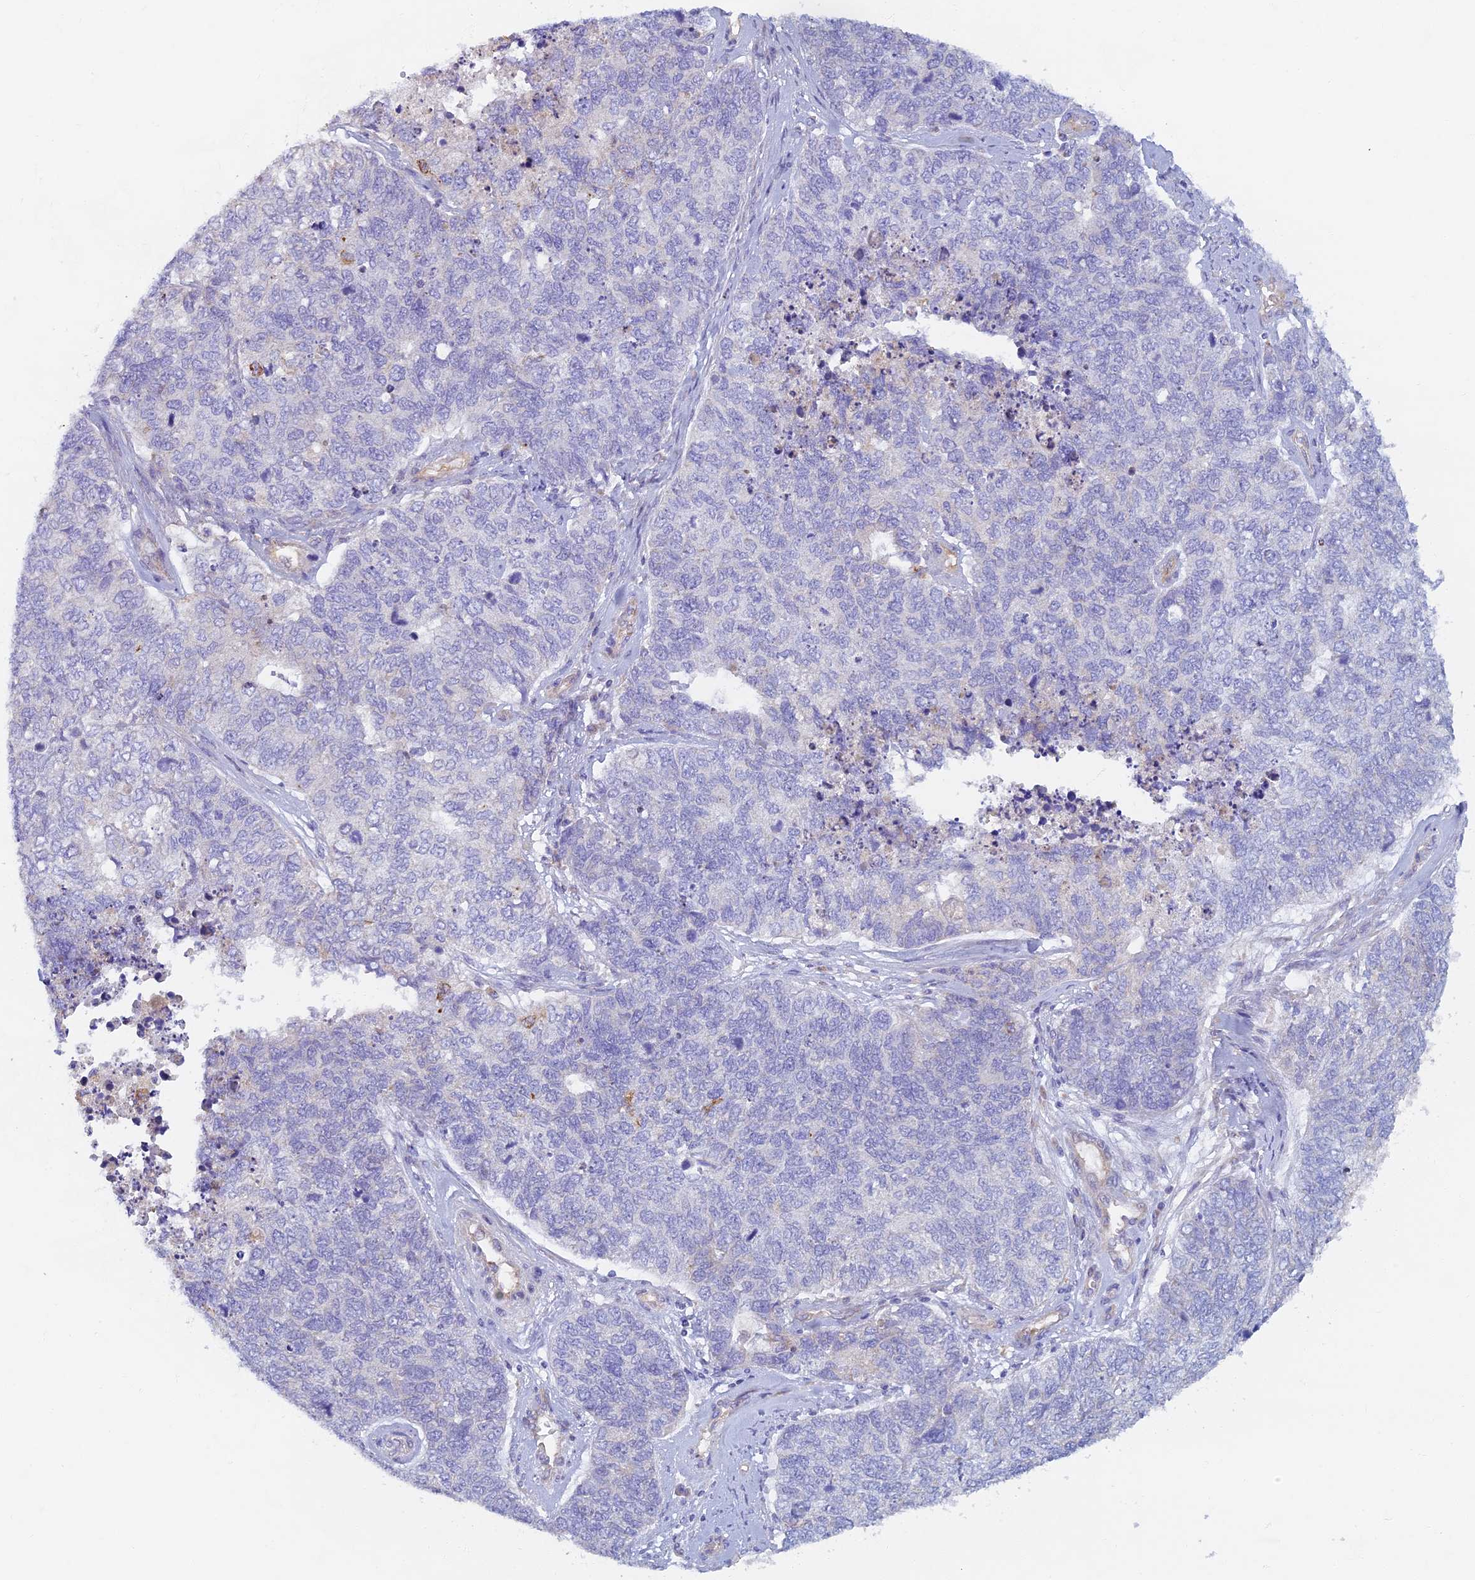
{"staining": {"intensity": "negative", "quantity": "none", "location": "none"}, "tissue": "cervical cancer", "cell_type": "Tumor cells", "image_type": "cancer", "snomed": [{"axis": "morphology", "description": "Squamous cell carcinoma, NOS"}, {"axis": "topography", "description": "Cervix"}], "caption": "Tumor cells are negative for protein expression in human cervical cancer.", "gene": "TMEM44", "patient": {"sex": "female", "age": 63}}